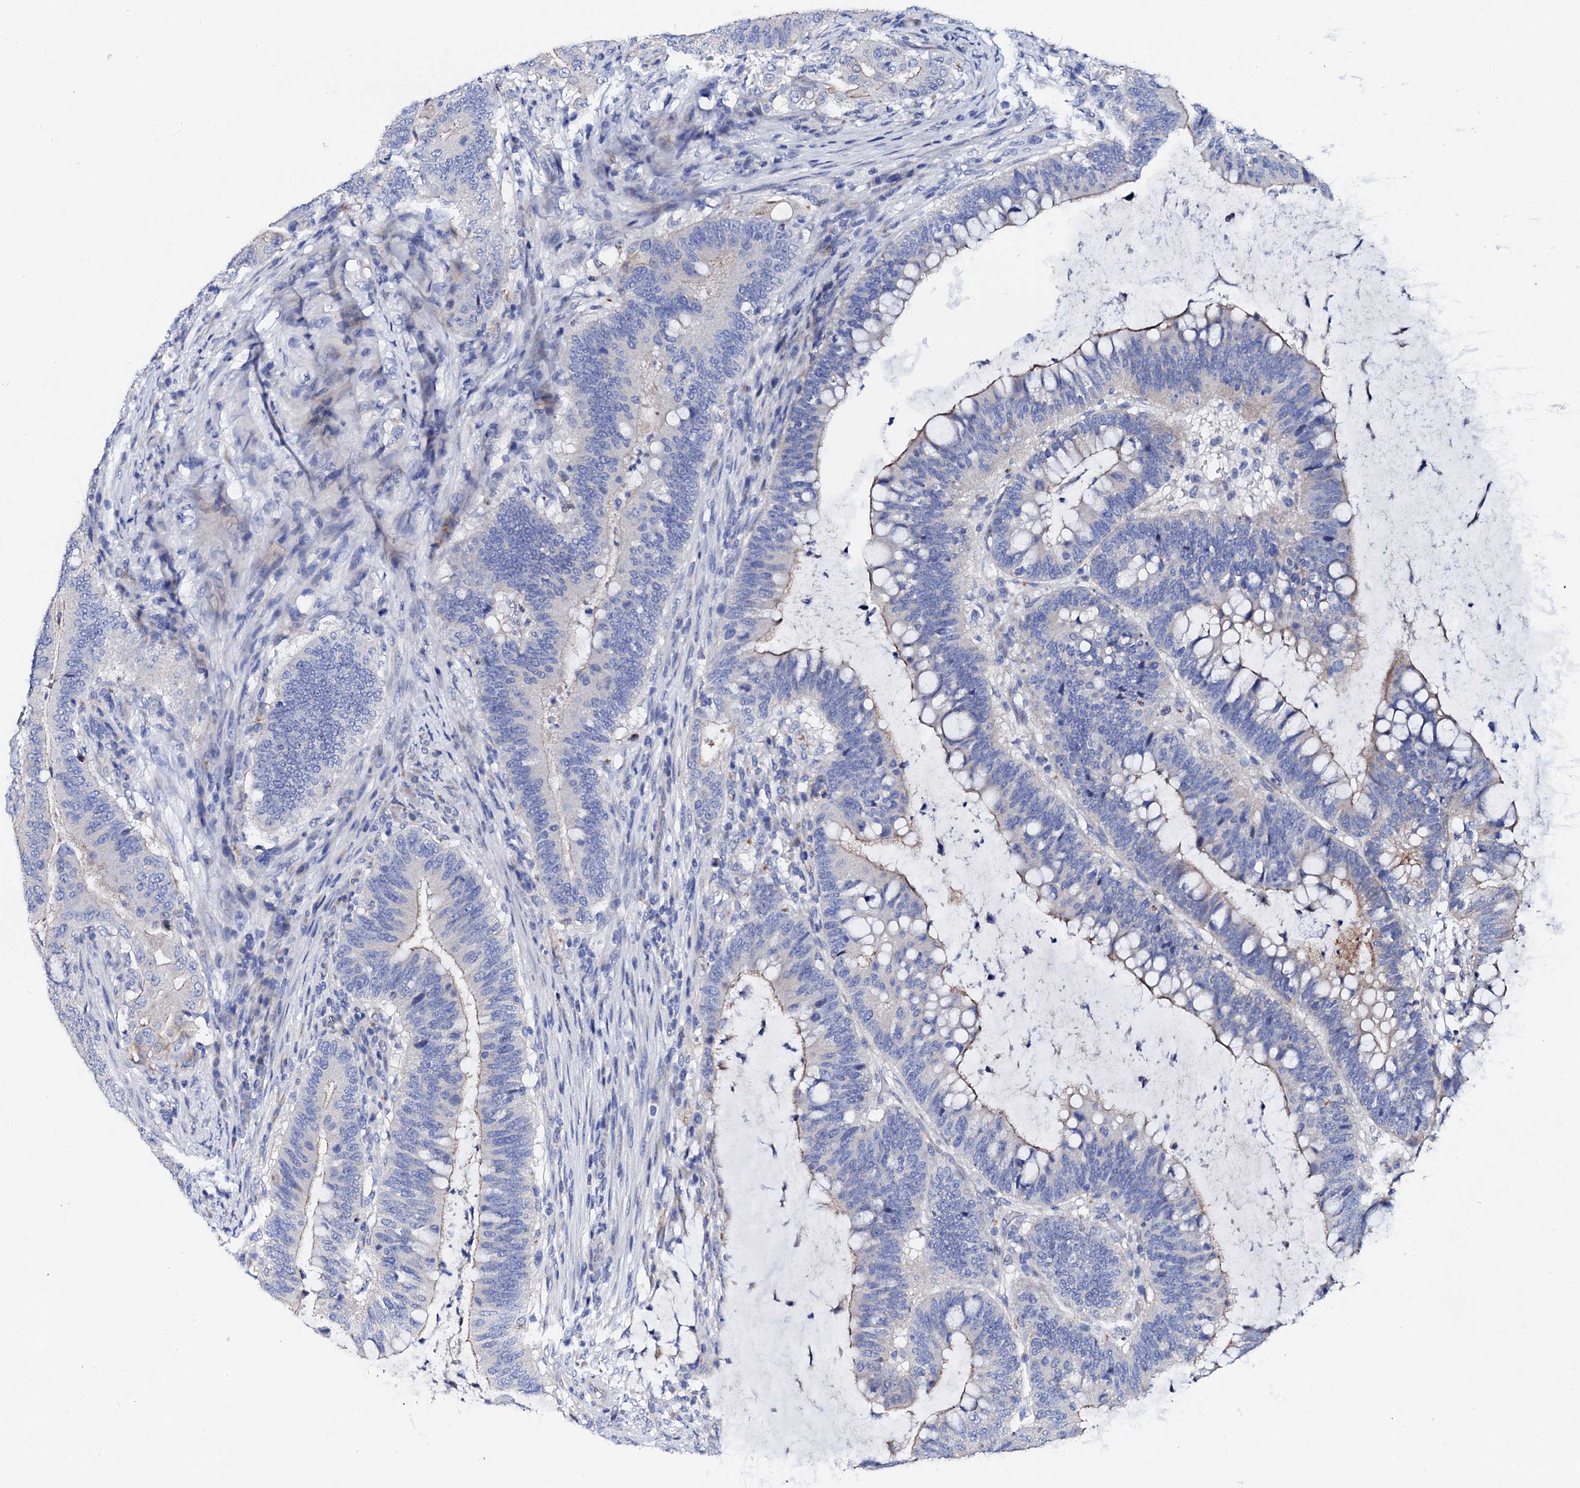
{"staining": {"intensity": "moderate", "quantity": "<25%", "location": "cytoplasmic/membranous"}, "tissue": "colorectal cancer", "cell_type": "Tumor cells", "image_type": "cancer", "snomed": [{"axis": "morphology", "description": "Adenocarcinoma, NOS"}, {"axis": "topography", "description": "Colon"}], "caption": "Colorectal adenocarcinoma stained with a protein marker demonstrates moderate staining in tumor cells.", "gene": "TRDN", "patient": {"sex": "female", "age": 66}}